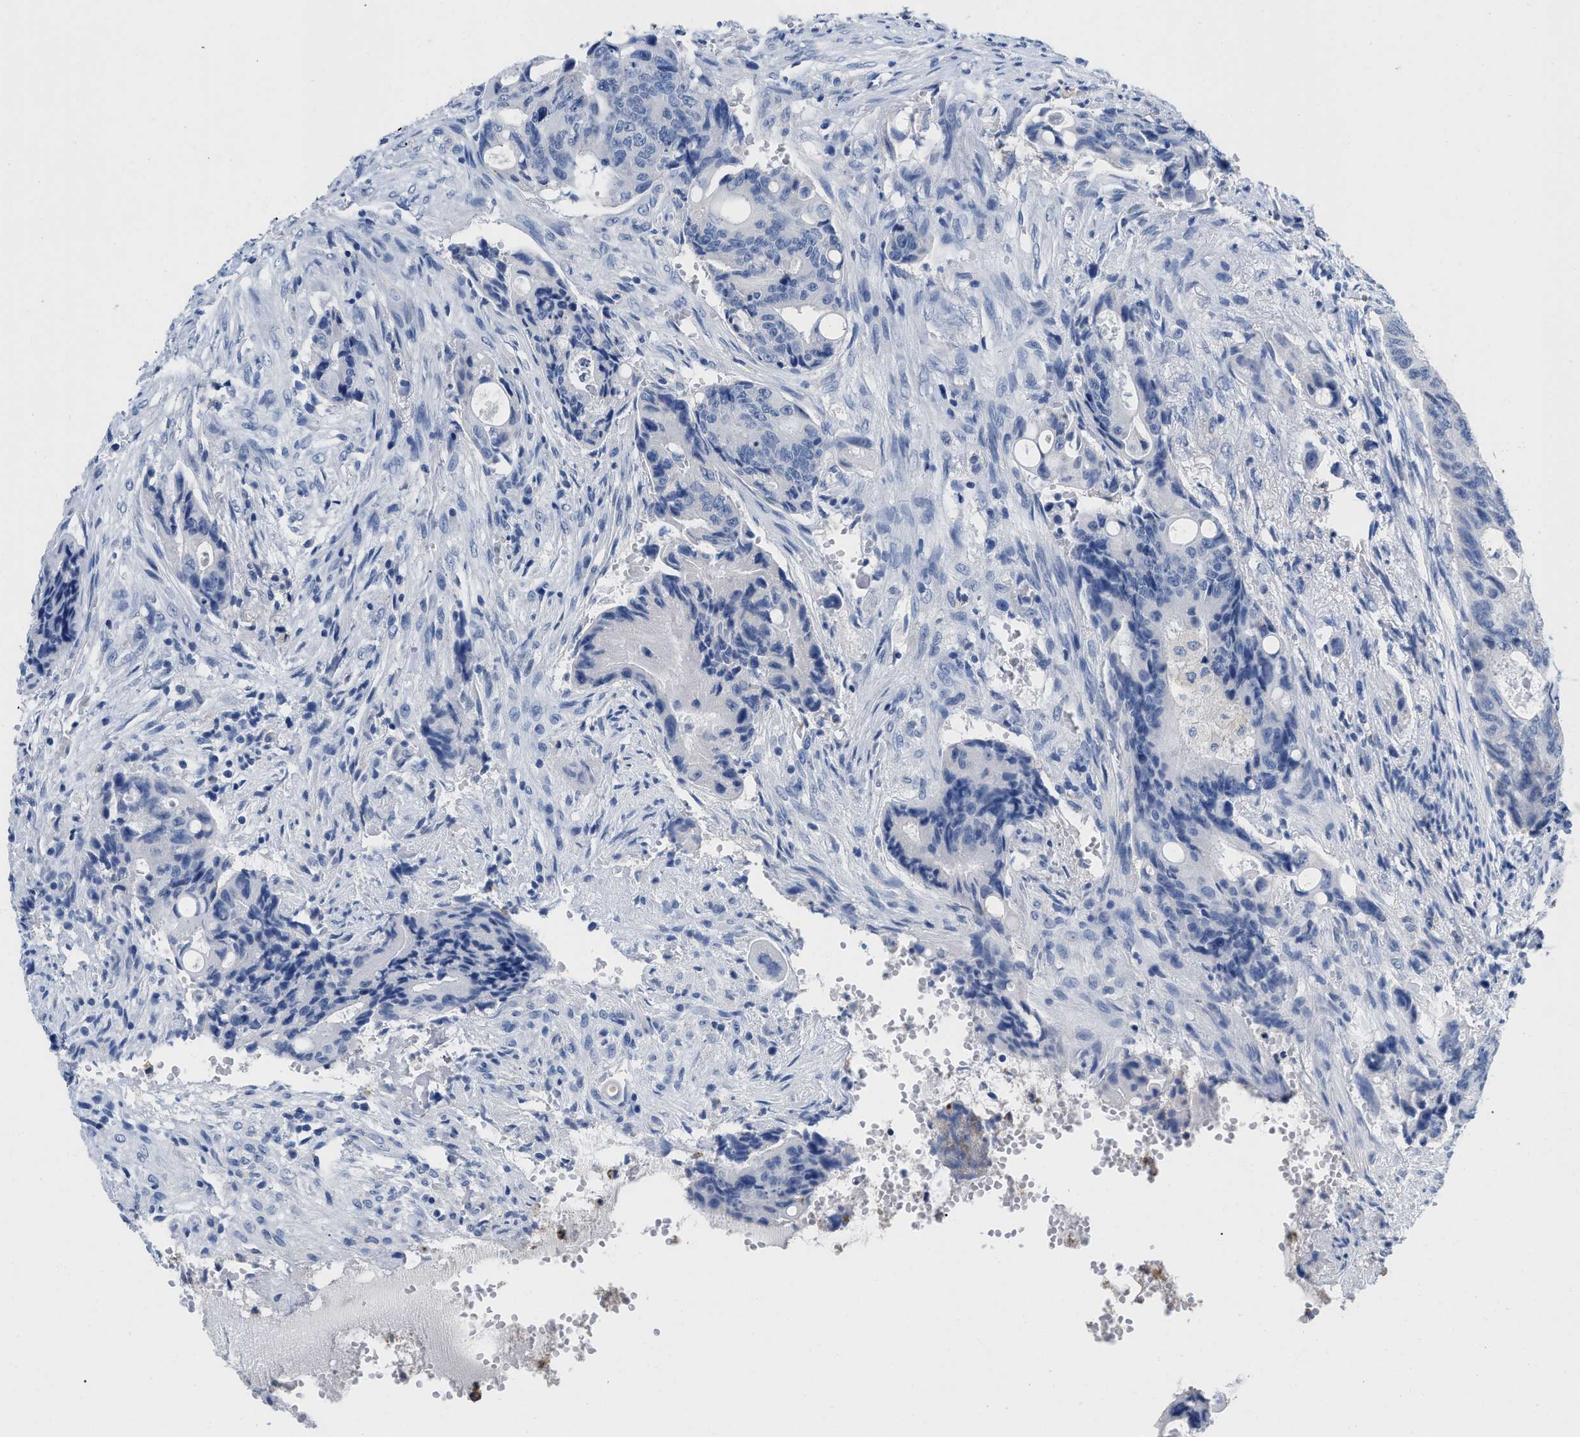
{"staining": {"intensity": "negative", "quantity": "none", "location": "none"}, "tissue": "colorectal cancer", "cell_type": "Tumor cells", "image_type": "cancer", "snomed": [{"axis": "morphology", "description": "Adenocarcinoma, NOS"}, {"axis": "topography", "description": "Colon"}], "caption": "This is an immunohistochemistry histopathology image of human colorectal cancer. There is no expression in tumor cells.", "gene": "CR1", "patient": {"sex": "female", "age": 57}}